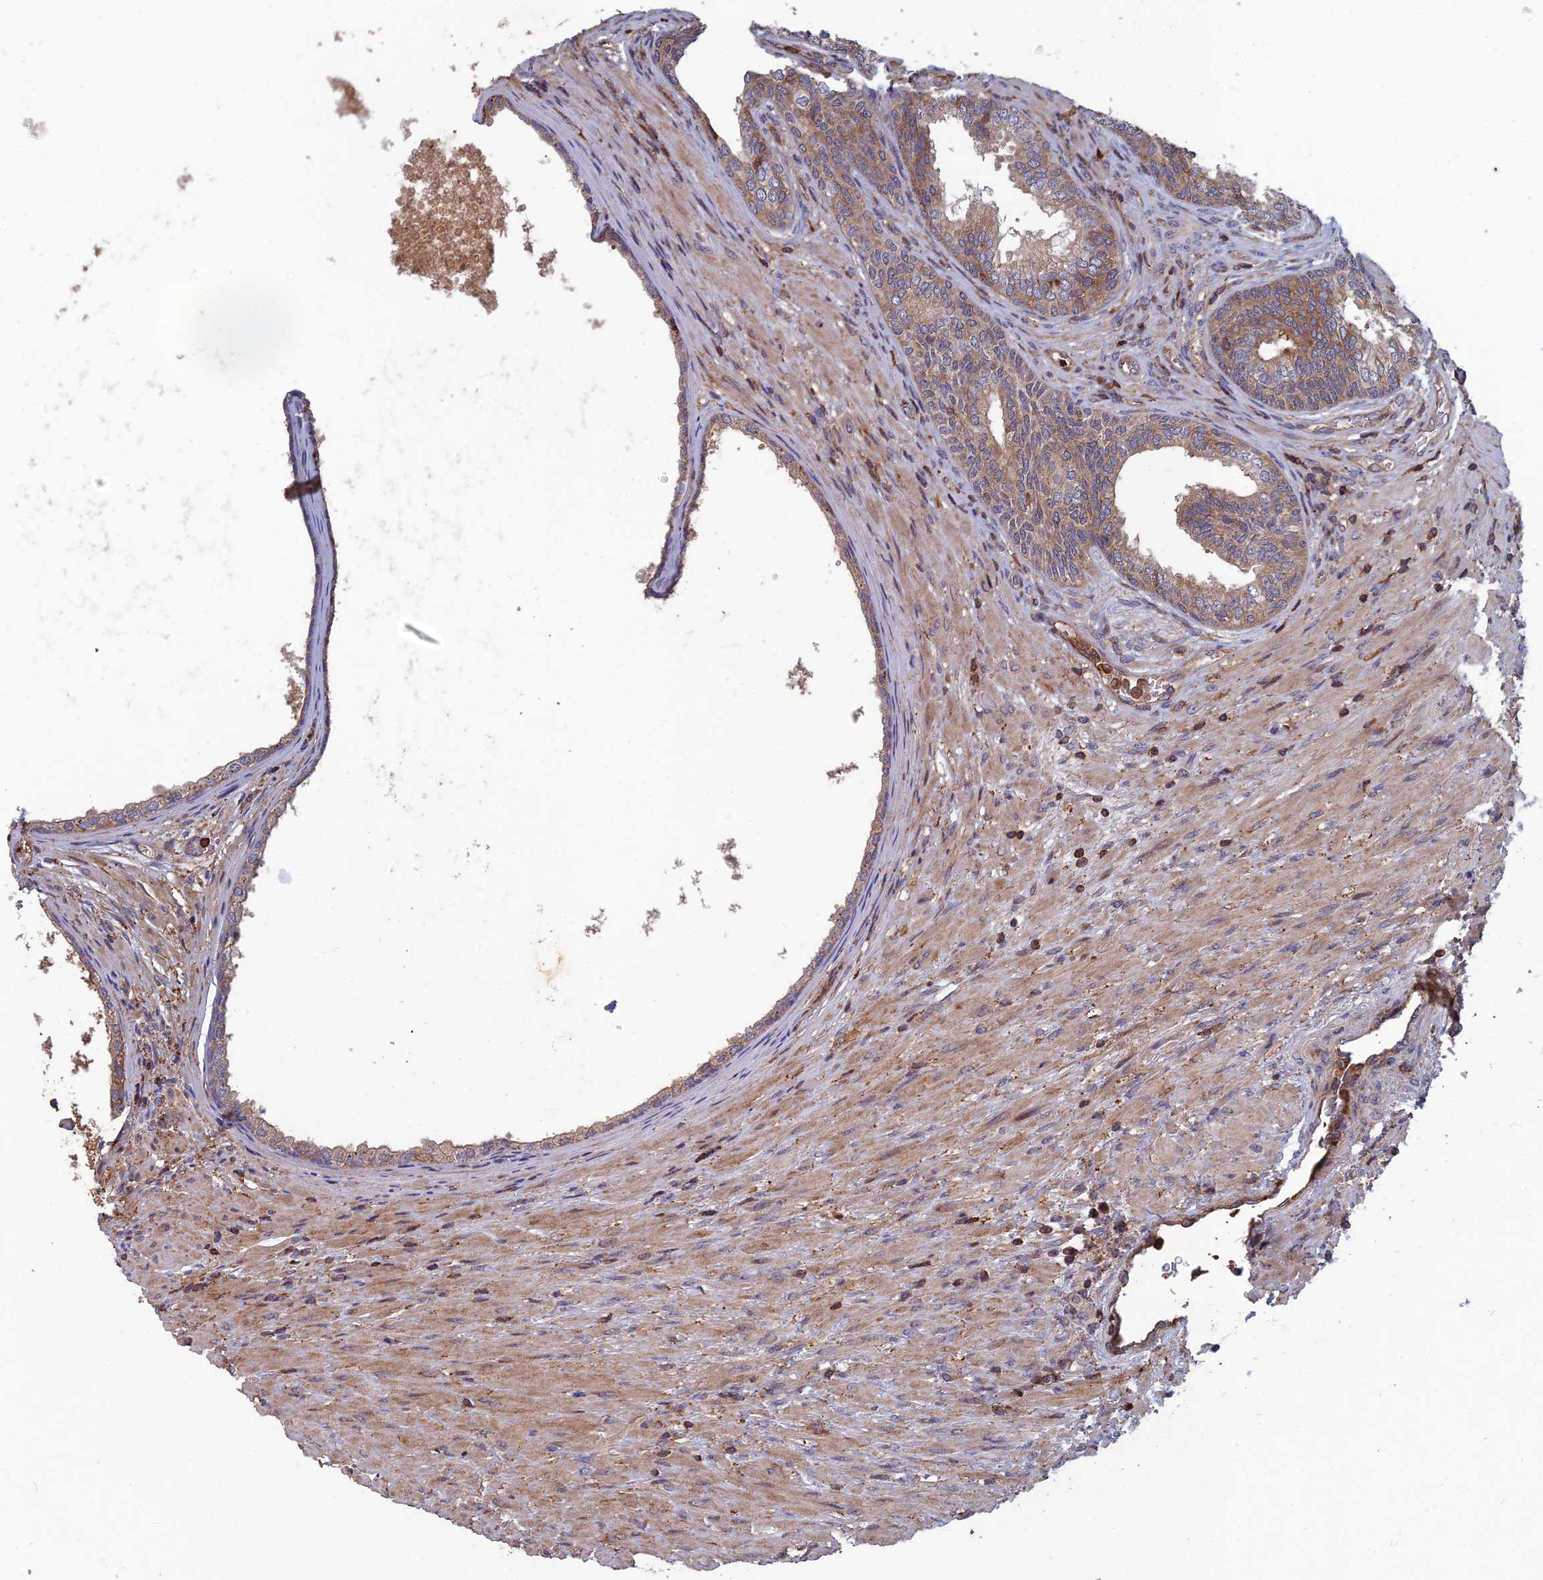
{"staining": {"intensity": "moderate", "quantity": ">75%", "location": "cytoplasmic/membranous"}, "tissue": "prostate", "cell_type": "Glandular cells", "image_type": "normal", "snomed": [{"axis": "morphology", "description": "Normal tissue, NOS"}, {"axis": "topography", "description": "Prostate"}], "caption": "Immunohistochemistry (IHC) image of benign prostate: human prostate stained using immunohistochemistry (IHC) displays medium levels of moderate protein expression localized specifically in the cytoplasmic/membranous of glandular cells, appearing as a cytoplasmic/membranous brown color.", "gene": "C15orf62", "patient": {"sex": "male", "age": 76}}